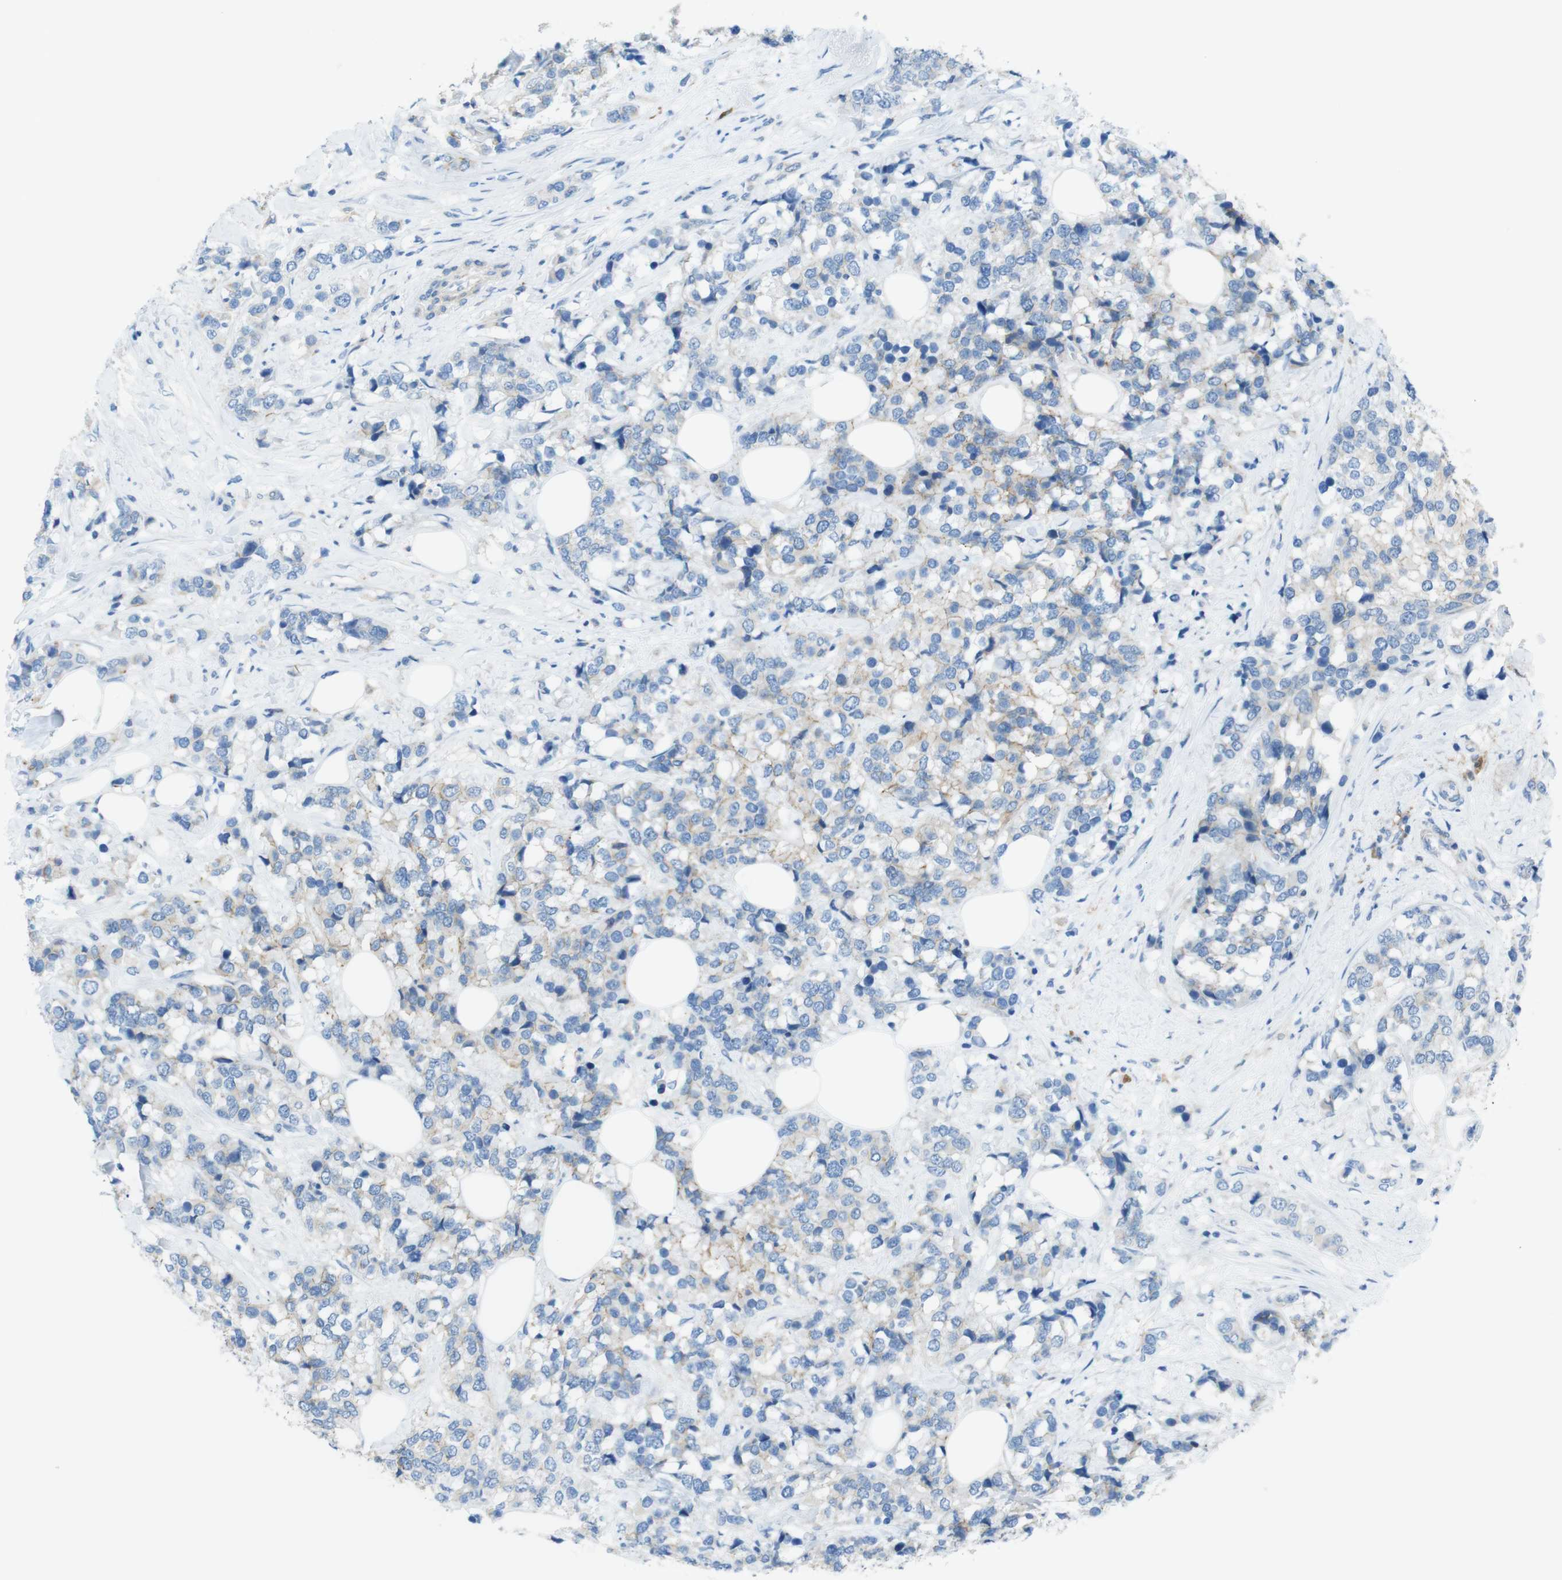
{"staining": {"intensity": "weak", "quantity": "<25%", "location": "cytoplasmic/membranous"}, "tissue": "breast cancer", "cell_type": "Tumor cells", "image_type": "cancer", "snomed": [{"axis": "morphology", "description": "Lobular carcinoma"}, {"axis": "topography", "description": "Breast"}], "caption": "There is no significant positivity in tumor cells of breast lobular carcinoma. (Stains: DAB IHC with hematoxylin counter stain, Microscopy: brightfield microscopy at high magnification).", "gene": "CLMN", "patient": {"sex": "female", "age": 59}}